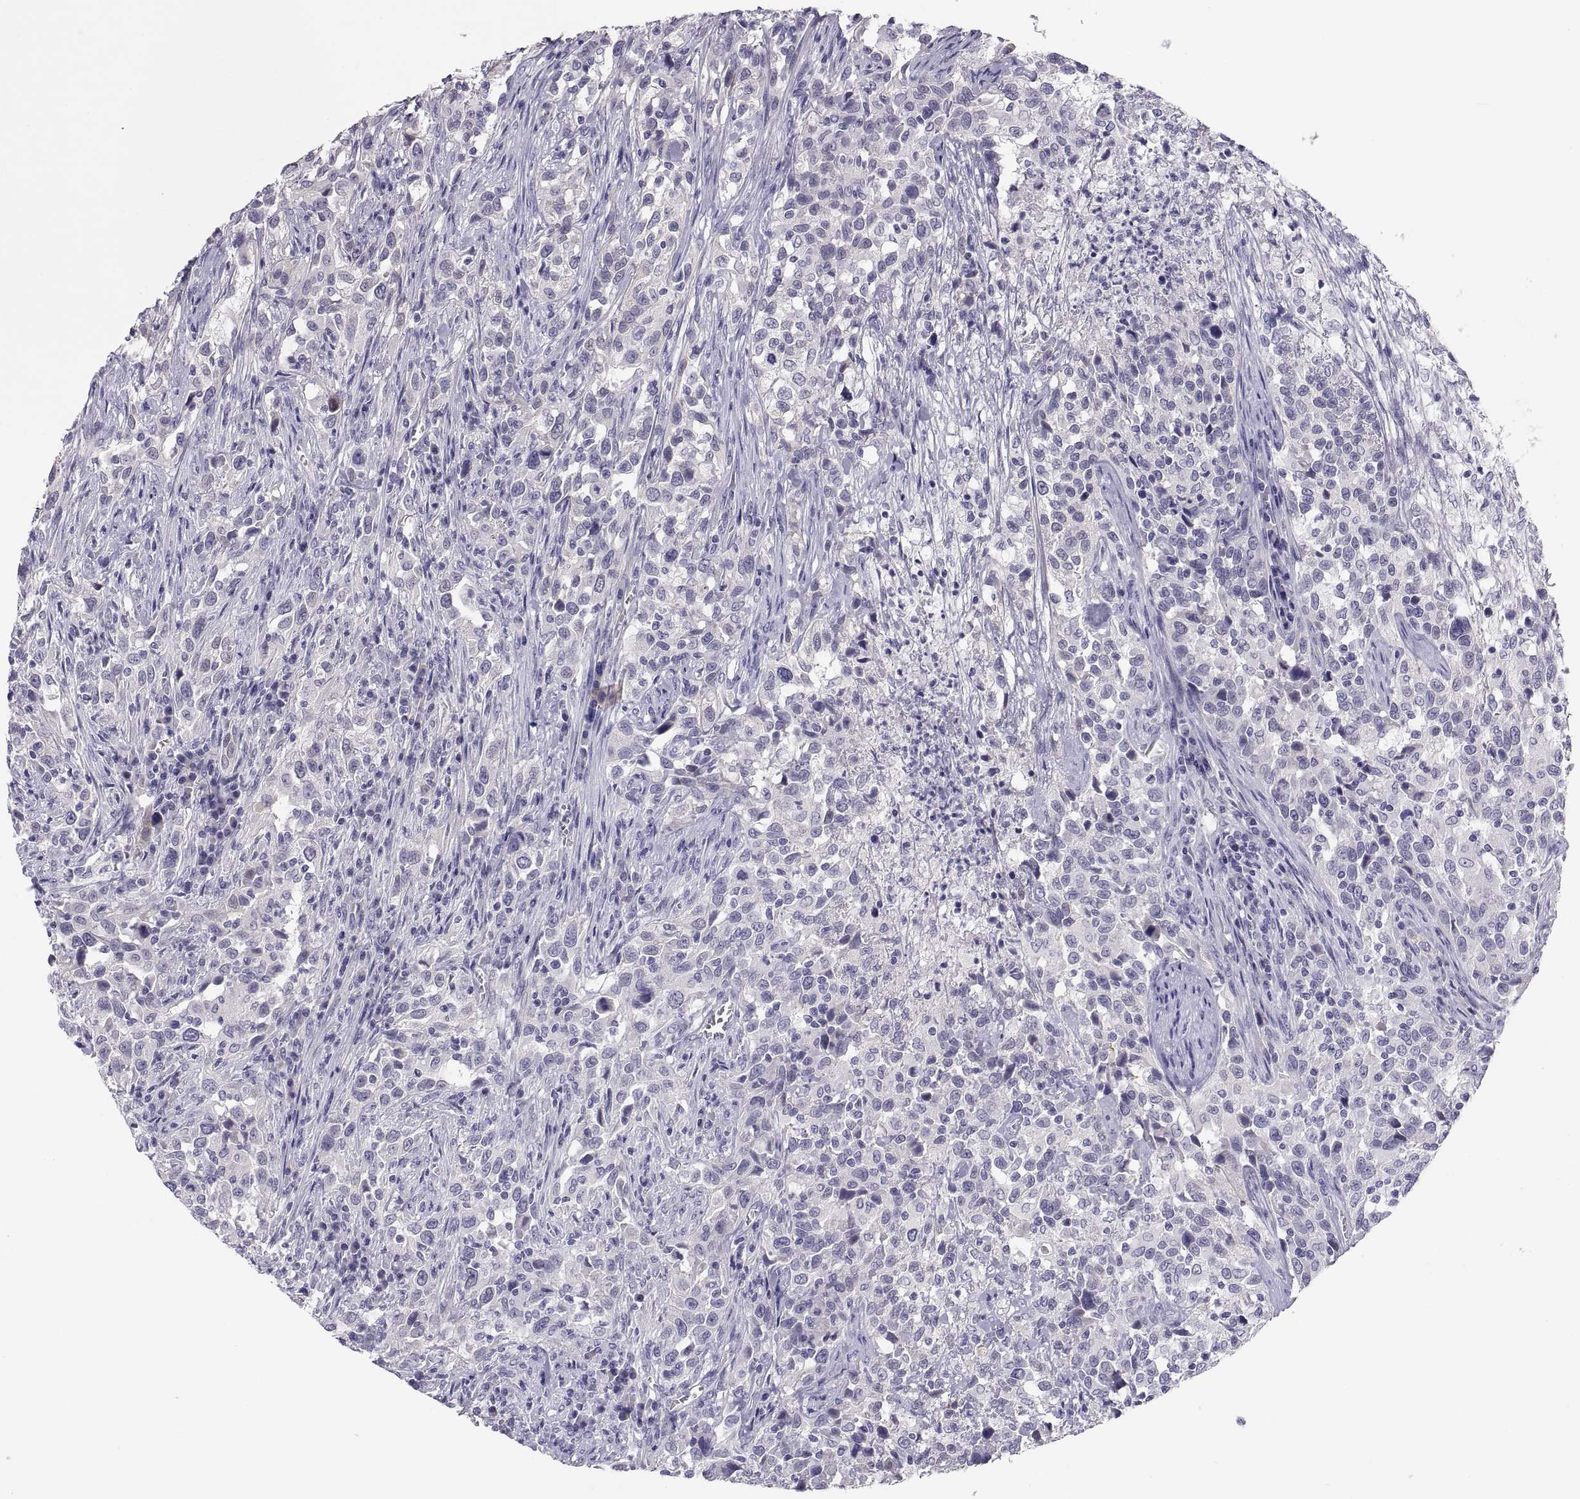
{"staining": {"intensity": "negative", "quantity": "none", "location": "none"}, "tissue": "urothelial cancer", "cell_type": "Tumor cells", "image_type": "cancer", "snomed": [{"axis": "morphology", "description": "Urothelial carcinoma, NOS"}, {"axis": "morphology", "description": "Urothelial carcinoma, High grade"}, {"axis": "topography", "description": "Urinary bladder"}], "caption": "Immunohistochemistry (IHC) histopathology image of neoplastic tissue: urothelial cancer stained with DAB (3,3'-diaminobenzidine) exhibits no significant protein positivity in tumor cells.", "gene": "STRC", "patient": {"sex": "female", "age": 64}}